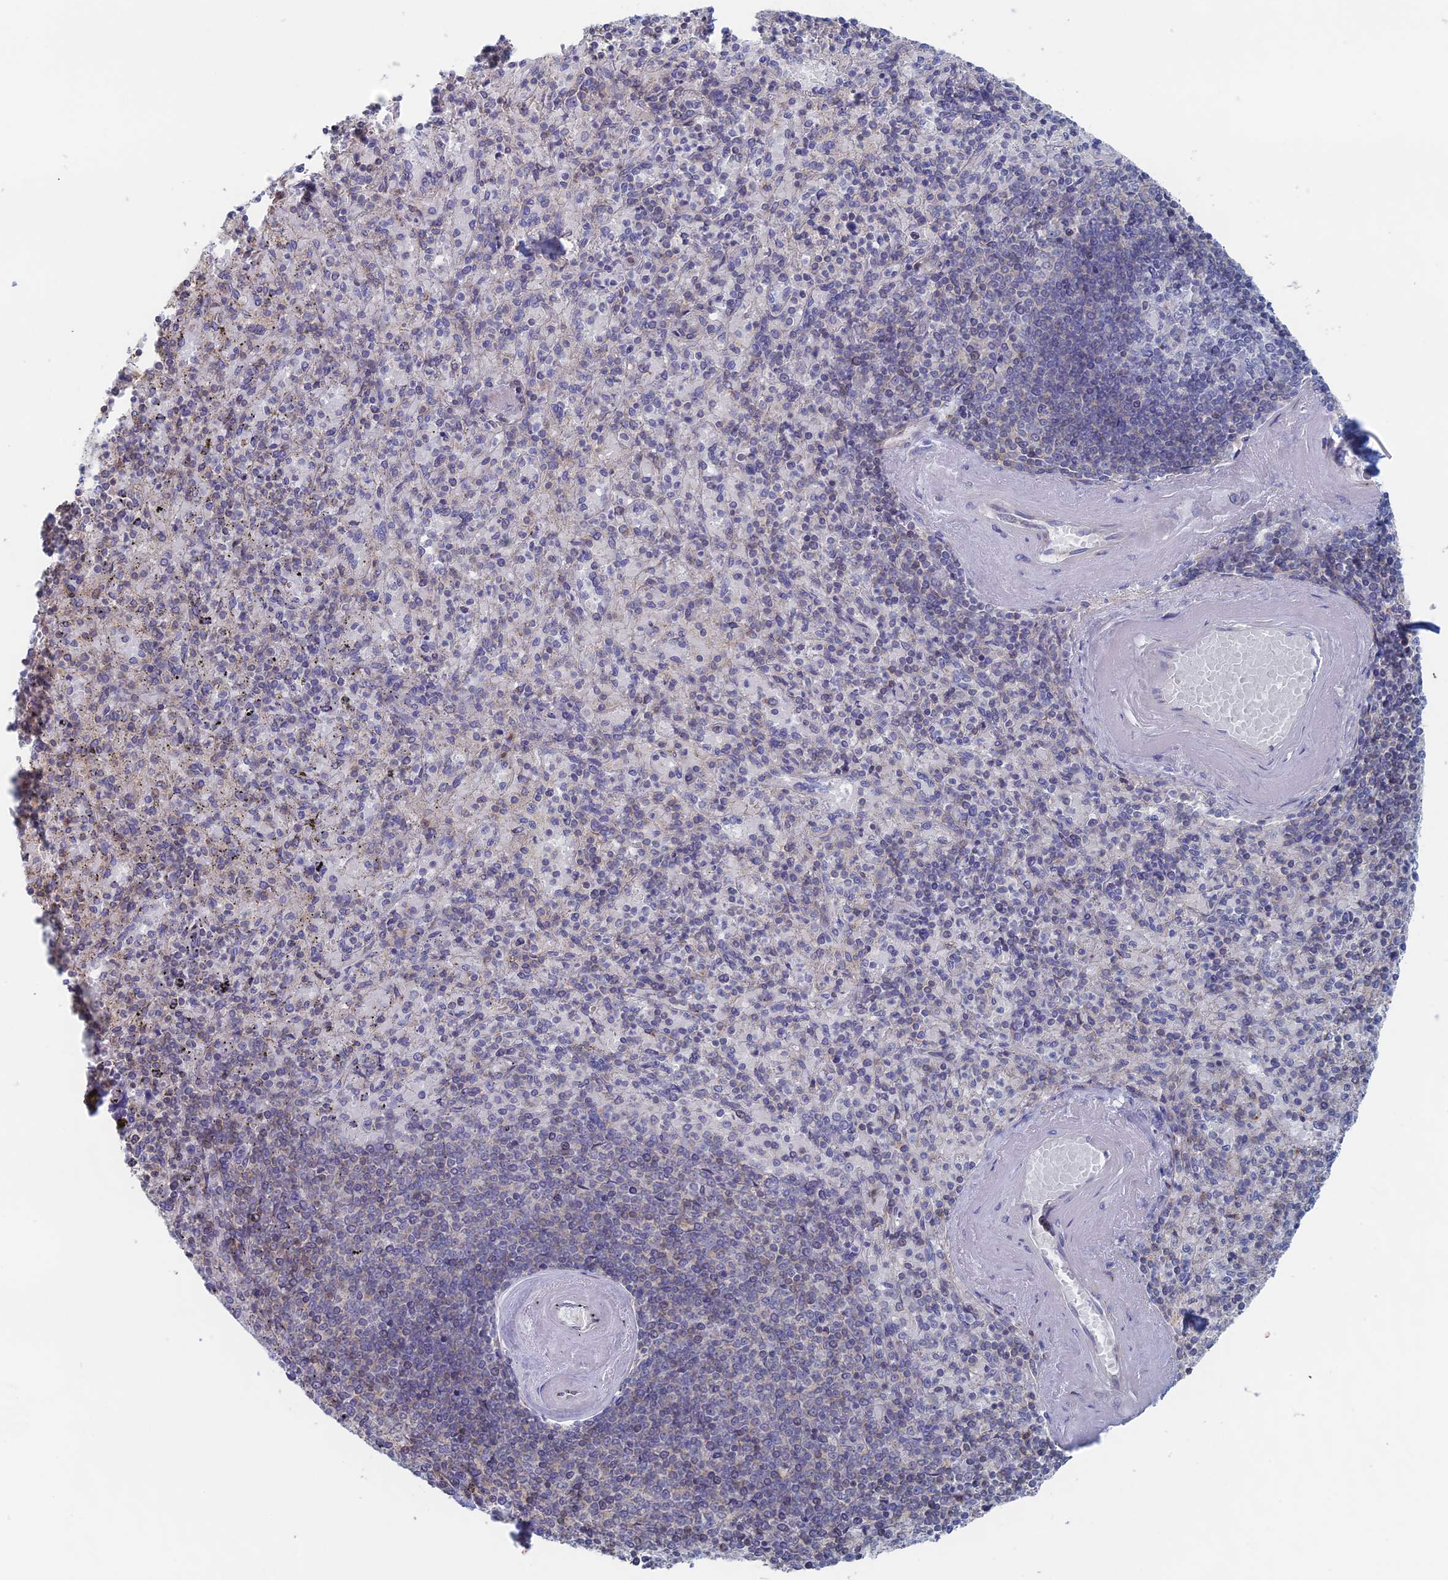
{"staining": {"intensity": "weak", "quantity": "<25%", "location": "cytoplasmic/membranous"}, "tissue": "spleen", "cell_type": "Cells in red pulp", "image_type": "normal", "snomed": [{"axis": "morphology", "description": "Normal tissue, NOS"}, {"axis": "topography", "description": "Spleen"}], "caption": "Micrograph shows no significant protein positivity in cells in red pulp of unremarkable spleen.", "gene": "IL7", "patient": {"sex": "male", "age": 82}}